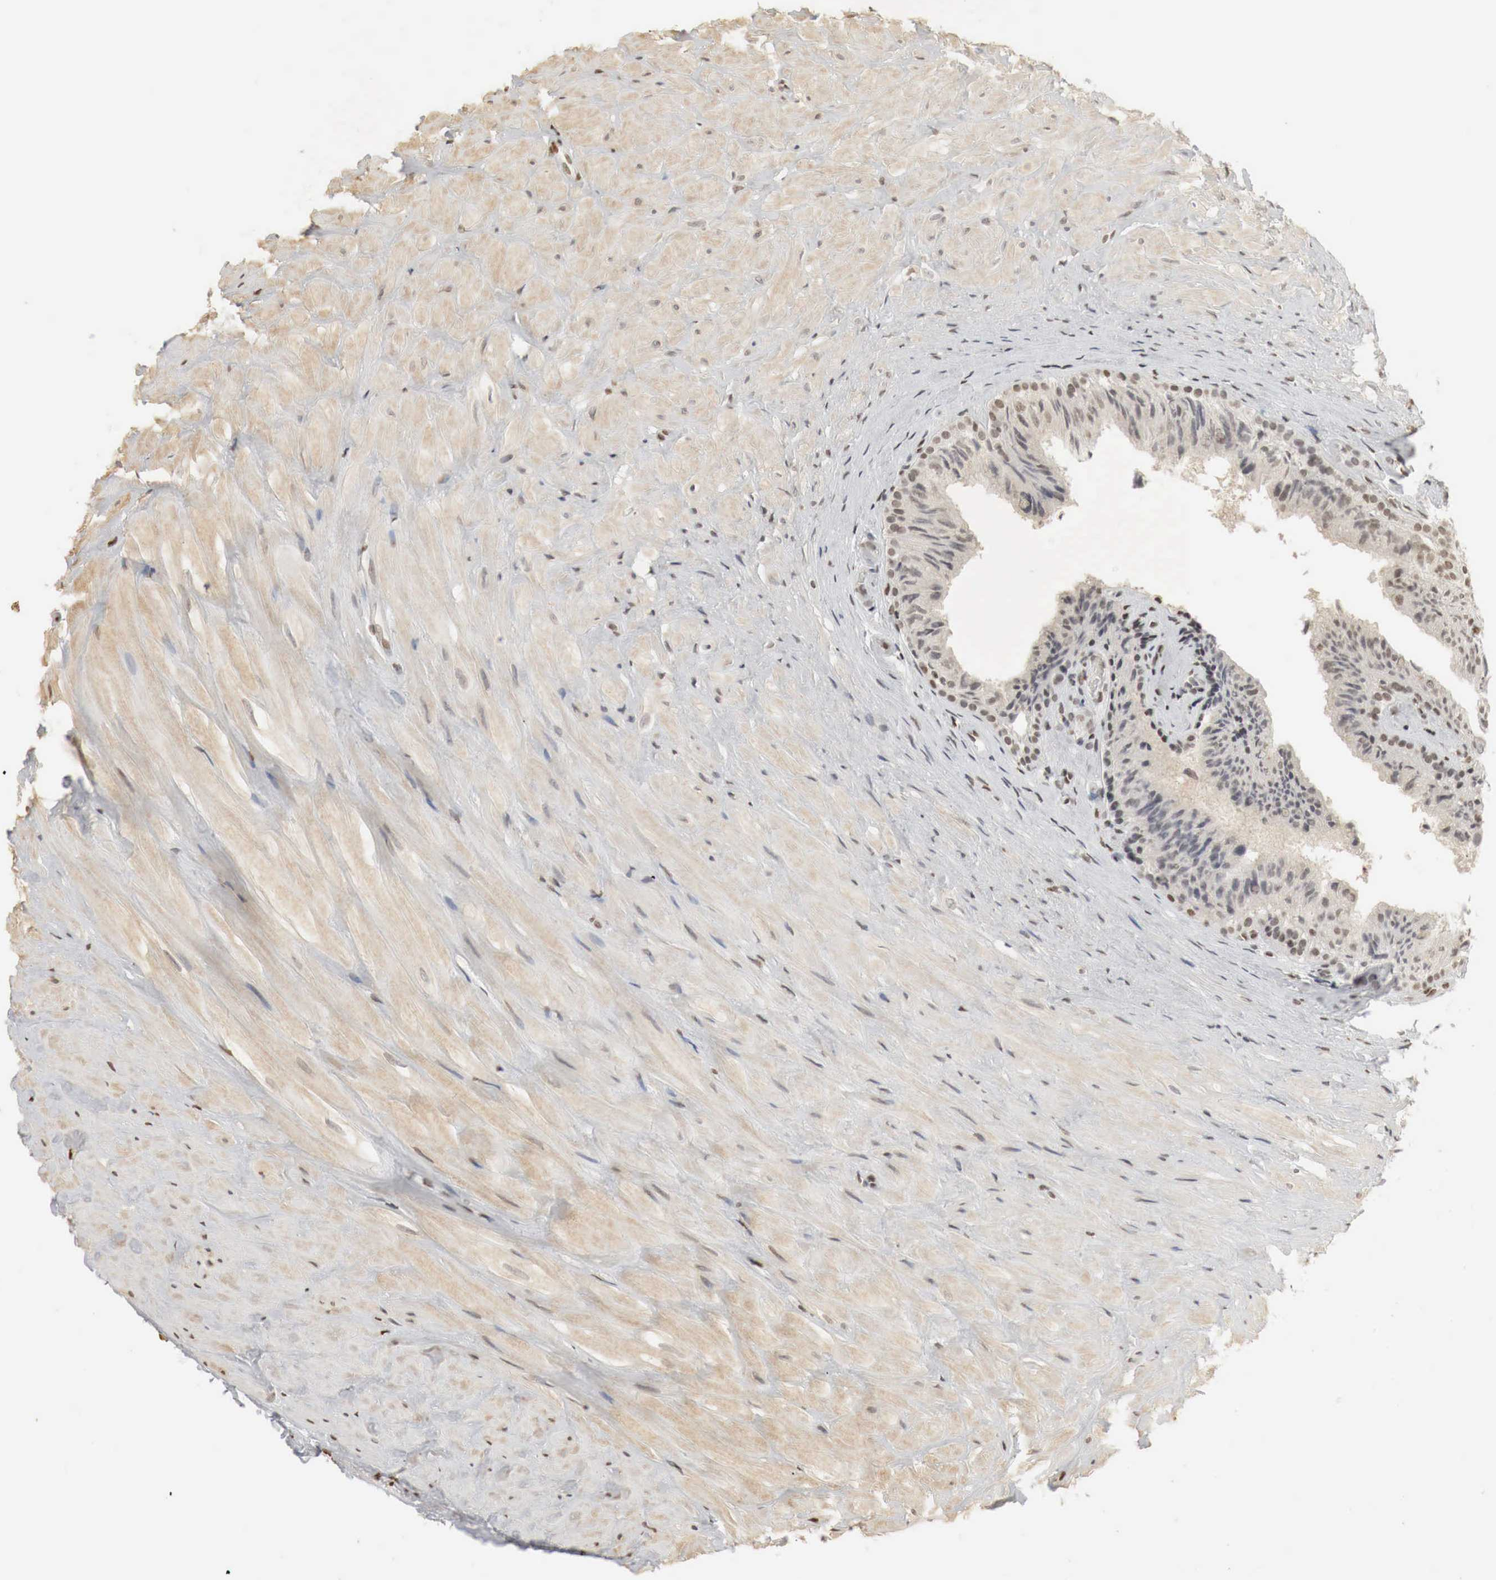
{"staining": {"intensity": "weak", "quantity": "25%-75%", "location": "cytoplasmic/membranous,nuclear"}, "tissue": "epididymis", "cell_type": "Glandular cells", "image_type": "normal", "snomed": [{"axis": "morphology", "description": "Normal tissue, NOS"}, {"axis": "topography", "description": "Epididymis"}], "caption": "A low amount of weak cytoplasmic/membranous,nuclear staining is appreciated in about 25%-75% of glandular cells in benign epididymis. (Brightfield microscopy of DAB IHC at high magnification).", "gene": "ERBB4", "patient": {"sex": "male", "age": 37}}